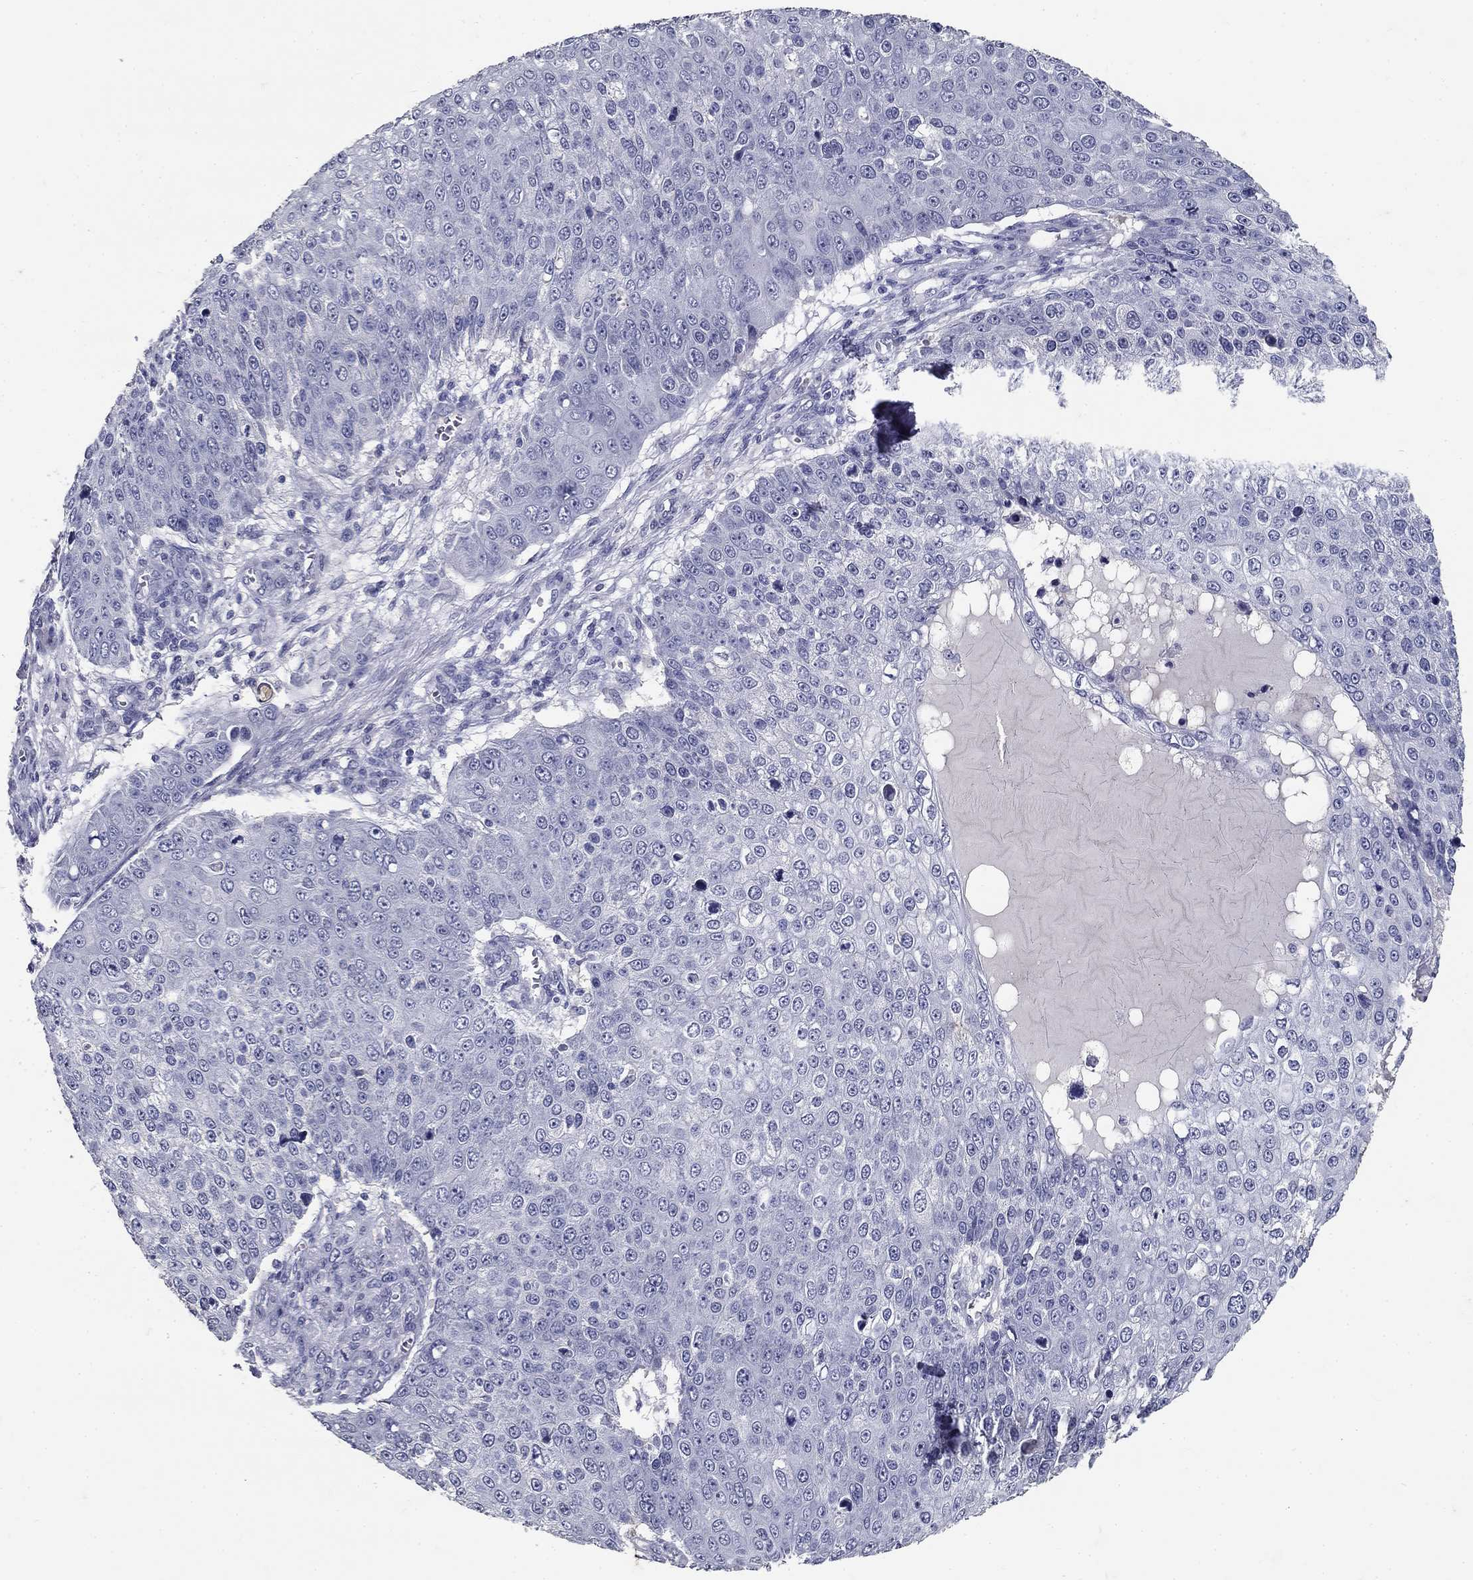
{"staining": {"intensity": "negative", "quantity": "none", "location": "none"}, "tissue": "skin cancer", "cell_type": "Tumor cells", "image_type": "cancer", "snomed": [{"axis": "morphology", "description": "Squamous cell carcinoma, NOS"}, {"axis": "topography", "description": "Skin"}], "caption": "This micrograph is of skin cancer stained with immunohistochemistry to label a protein in brown with the nuclei are counter-stained blue. There is no positivity in tumor cells.", "gene": "POMC", "patient": {"sex": "male", "age": 71}}